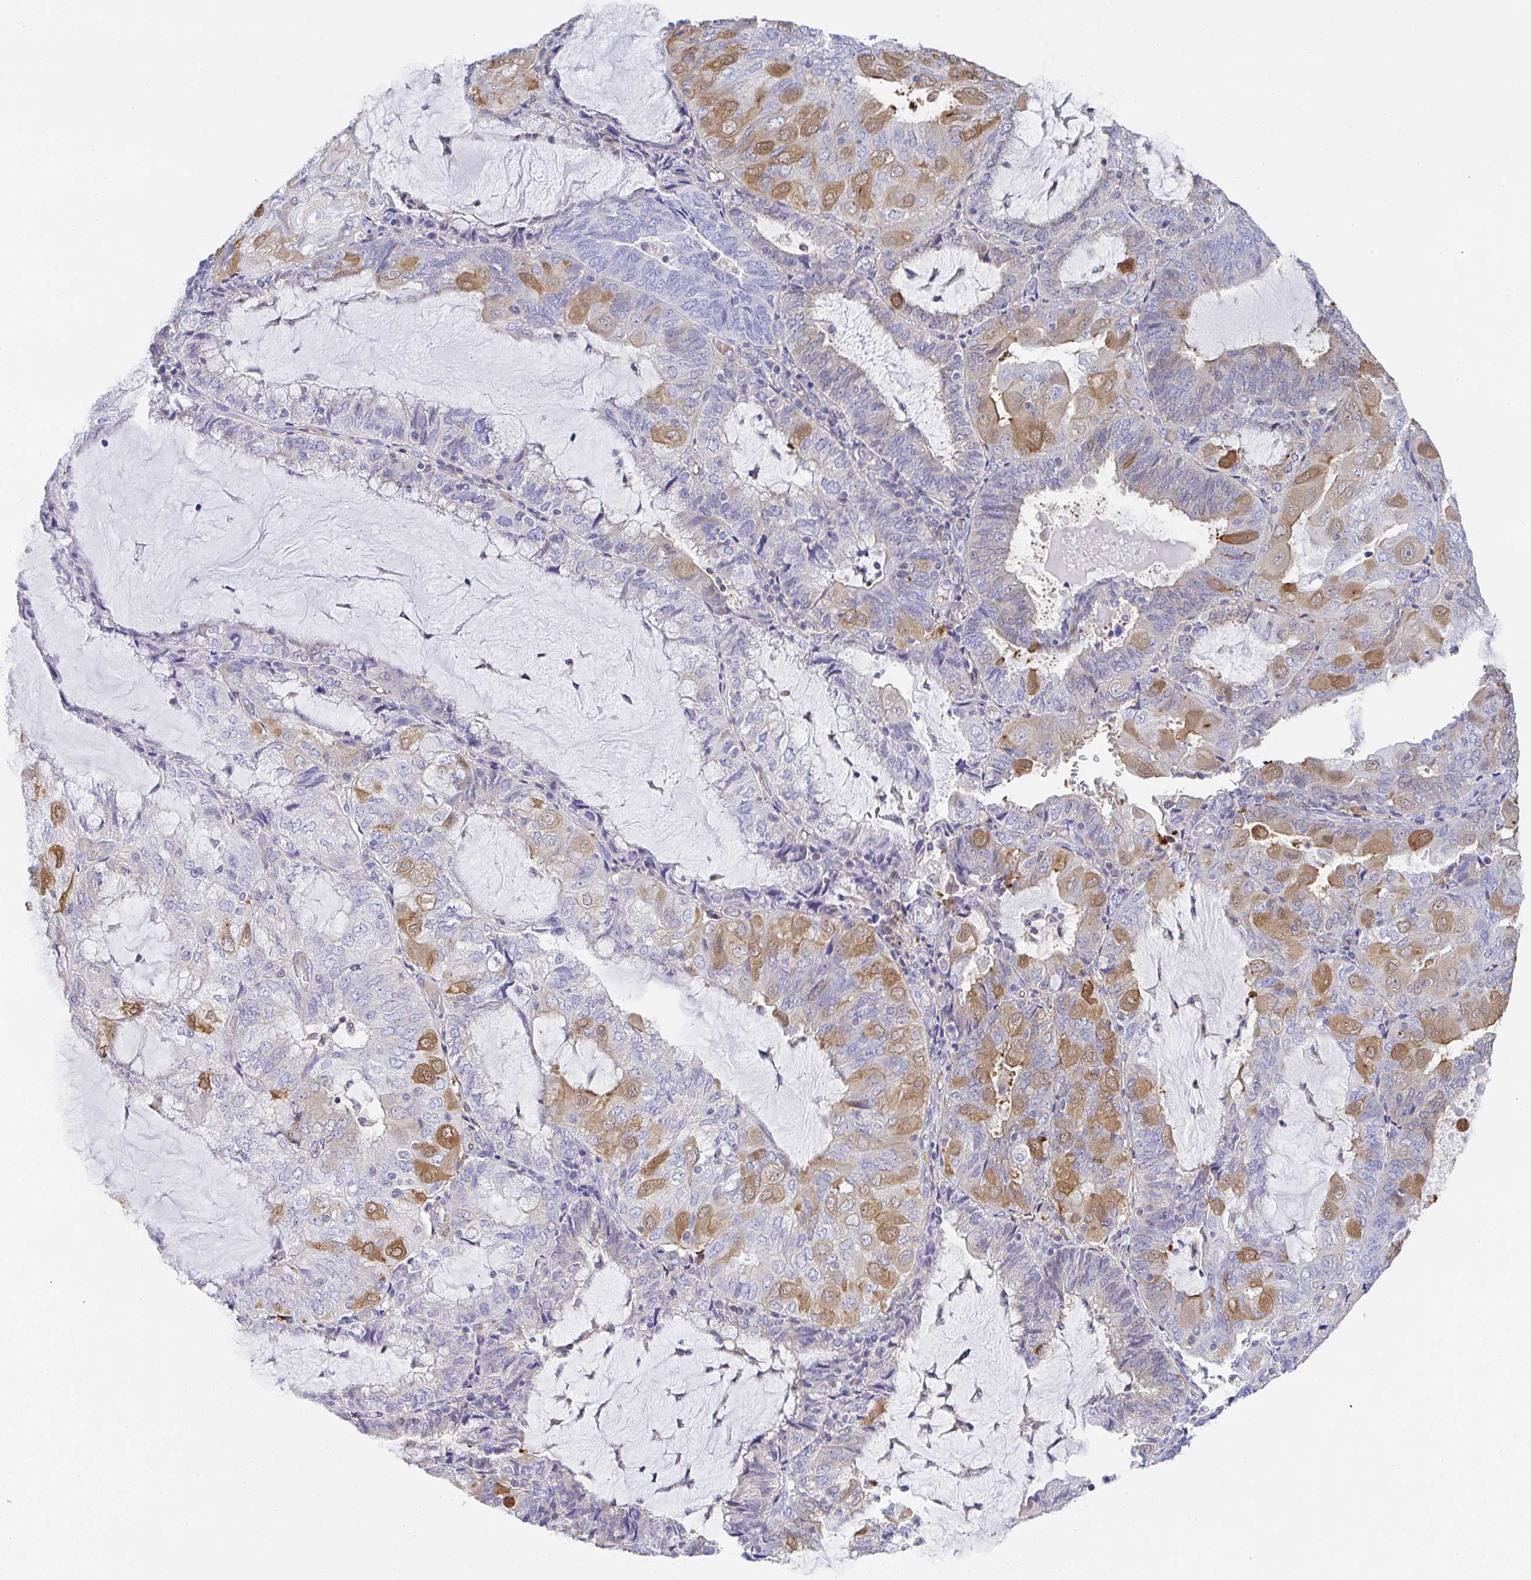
{"staining": {"intensity": "moderate", "quantity": "<25%", "location": "cytoplasmic/membranous,nuclear"}, "tissue": "endometrial cancer", "cell_type": "Tumor cells", "image_type": "cancer", "snomed": [{"axis": "morphology", "description": "Adenocarcinoma, NOS"}, {"axis": "topography", "description": "Endometrium"}], "caption": "This micrograph exhibits immunohistochemistry (IHC) staining of adenocarcinoma (endometrial), with low moderate cytoplasmic/membranous and nuclear expression in about <25% of tumor cells.", "gene": "TNFAIP8", "patient": {"sex": "female", "age": 81}}